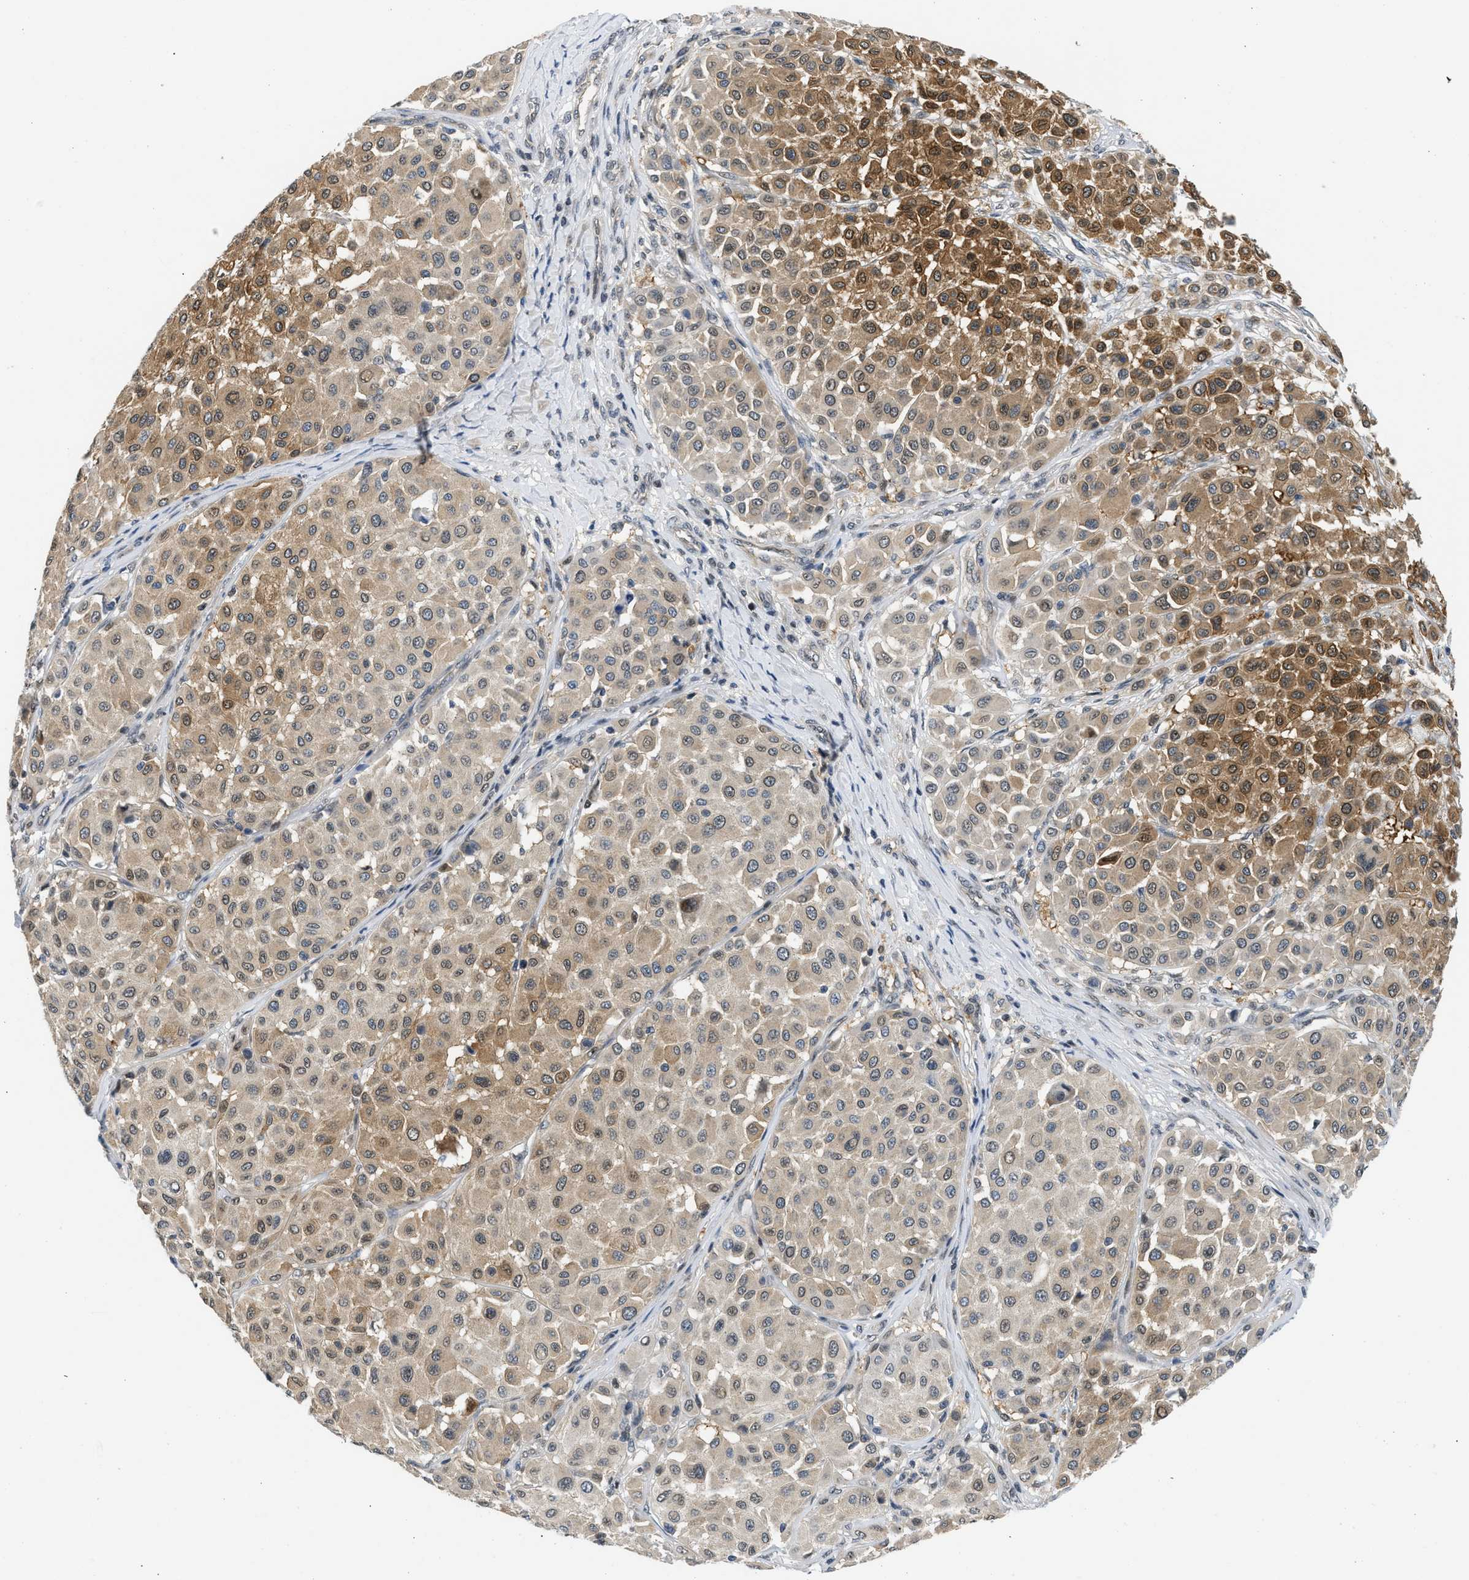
{"staining": {"intensity": "moderate", "quantity": "25%-75%", "location": "cytoplasmic/membranous"}, "tissue": "melanoma", "cell_type": "Tumor cells", "image_type": "cancer", "snomed": [{"axis": "morphology", "description": "Malignant melanoma, Metastatic site"}, {"axis": "topography", "description": "Soft tissue"}], "caption": "Immunohistochemistry (IHC) image of melanoma stained for a protein (brown), which displays medium levels of moderate cytoplasmic/membranous positivity in approximately 25%-75% of tumor cells.", "gene": "OLIG3", "patient": {"sex": "male", "age": 41}}